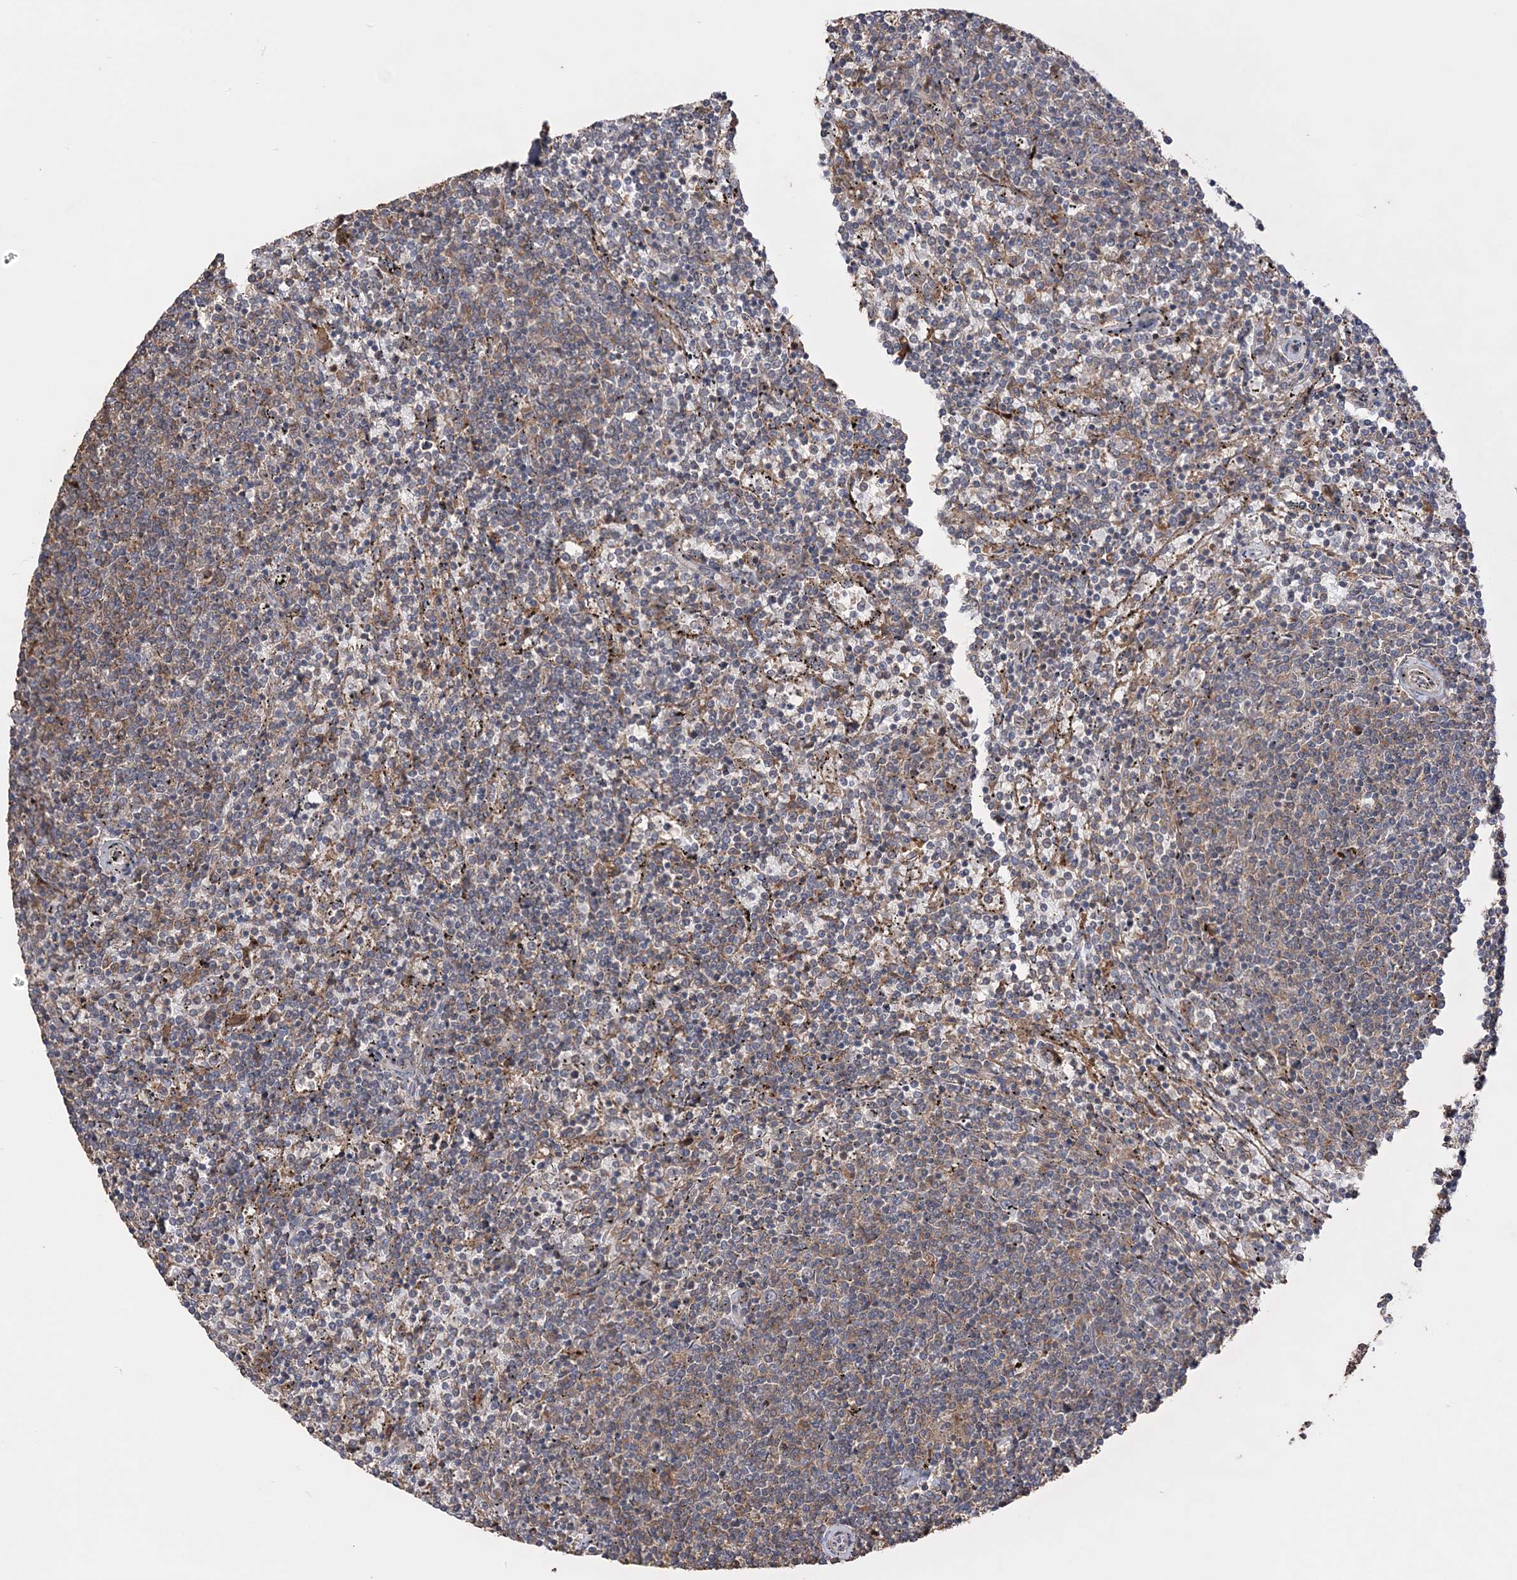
{"staining": {"intensity": "negative", "quantity": "none", "location": "none"}, "tissue": "lymphoma", "cell_type": "Tumor cells", "image_type": "cancer", "snomed": [{"axis": "morphology", "description": "Malignant lymphoma, non-Hodgkin's type, Low grade"}, {"axis": "topography", "description": "Spleen"}], "caption": "Immunohistochemistry photomicrograph of neoplastic tissue: human malignant lymphoma, non-Hodgkin's type (low-grade) stained with DAB (3,3'-diaminobenzidine) exhibits no significant protein staining in tumor cells.", "gene": "SLFN14", "patient": {"sex": "female", "age": 50}}